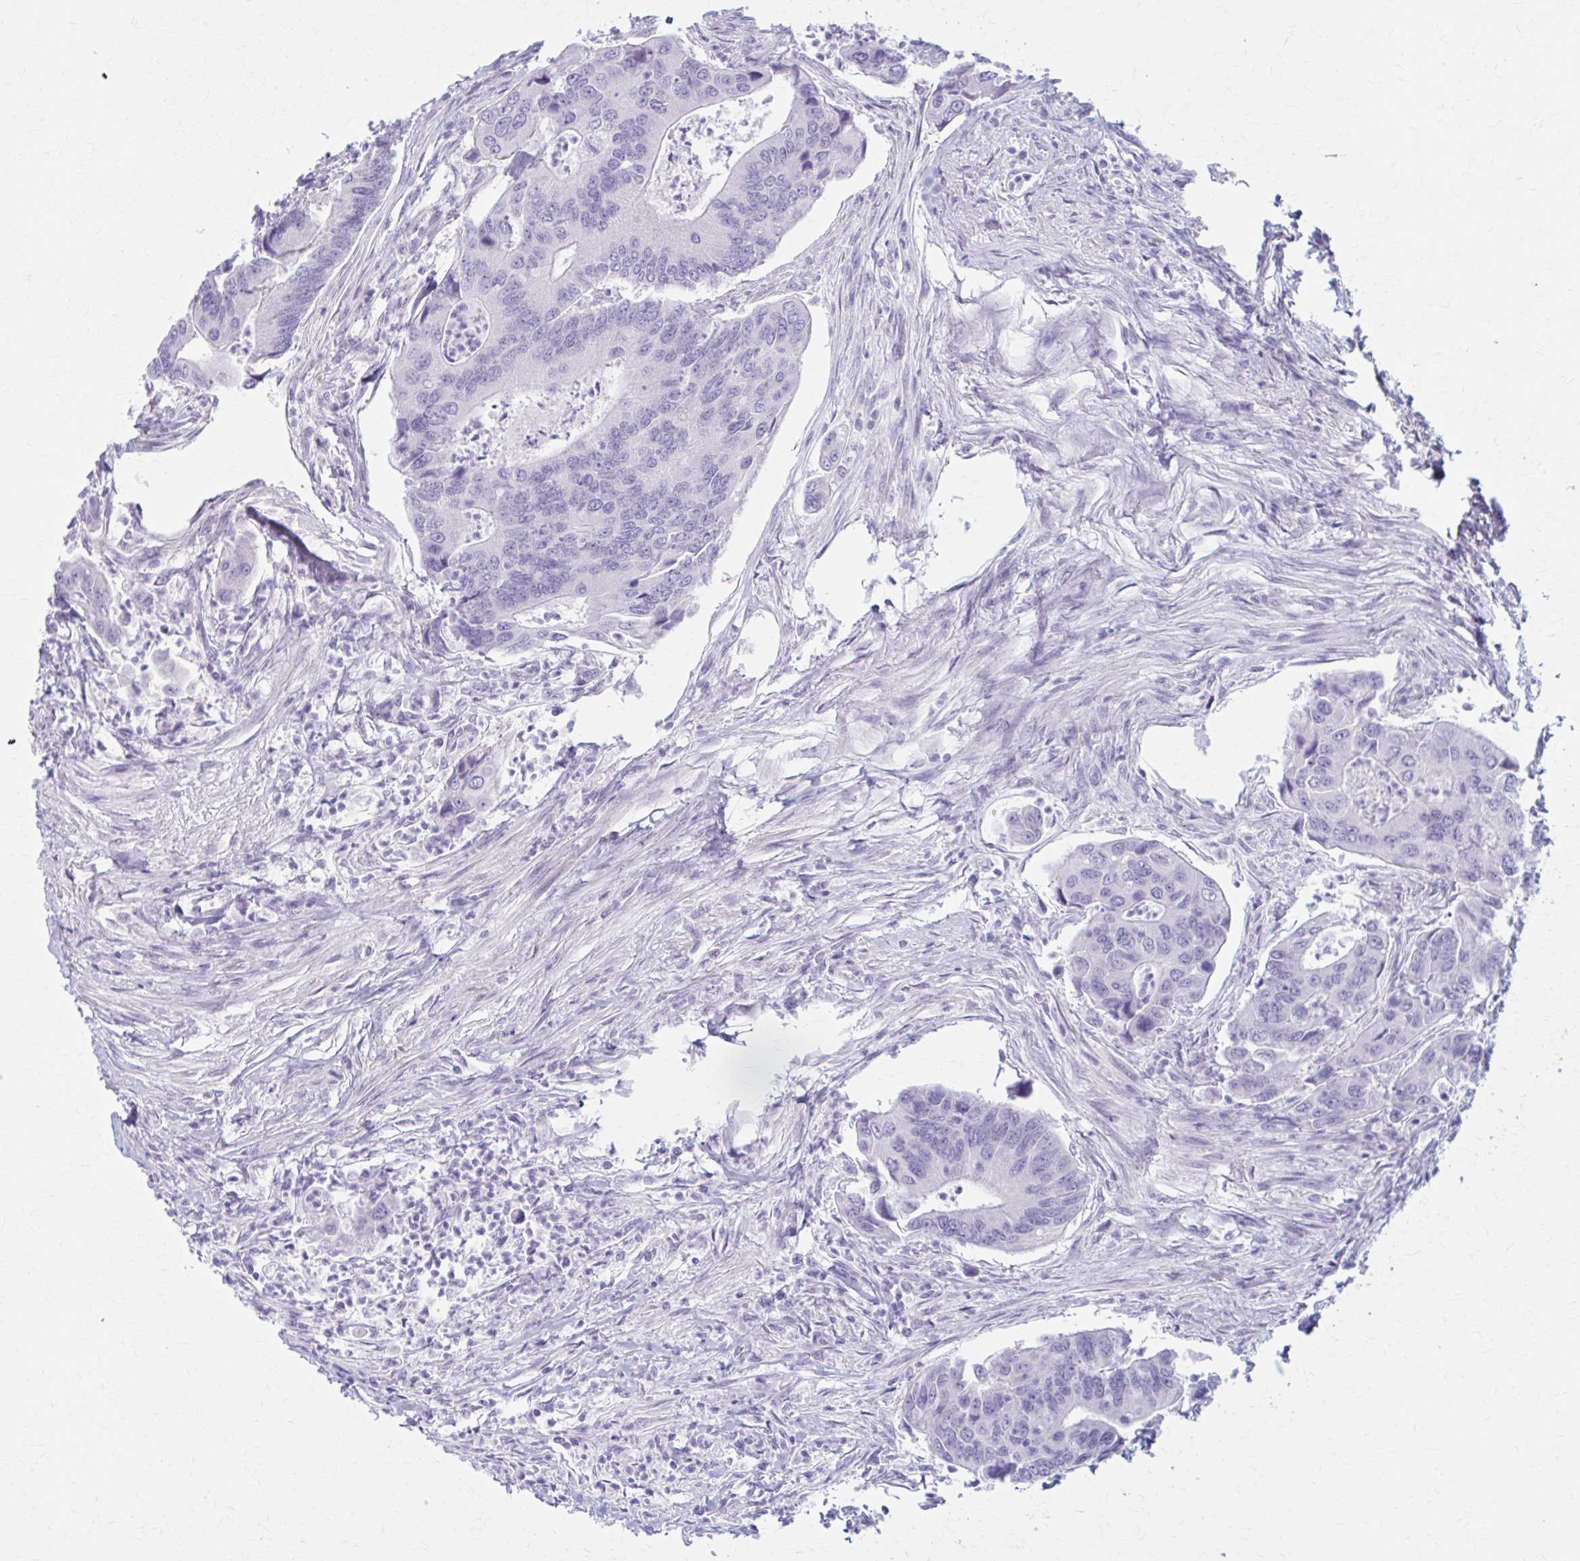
{"staining": {"intensity": "negative", "quantity": "none", "location": "none"}, "tissue": "colorectal cancer", "cell_type": "Tumor cells", "image_type": "cancer", "snomed": [{"axis": "morphology", "description": "Adenocarcinoma, NOS"}, {"axis": "topography", "description": "Colon"}], "caption": "Protein analysis of adenocarcinoma (colorectal) reveals no significant staining in tumor cells.", "gene": "PRKRA", "patient": {"sex": "female", "age": 67}}